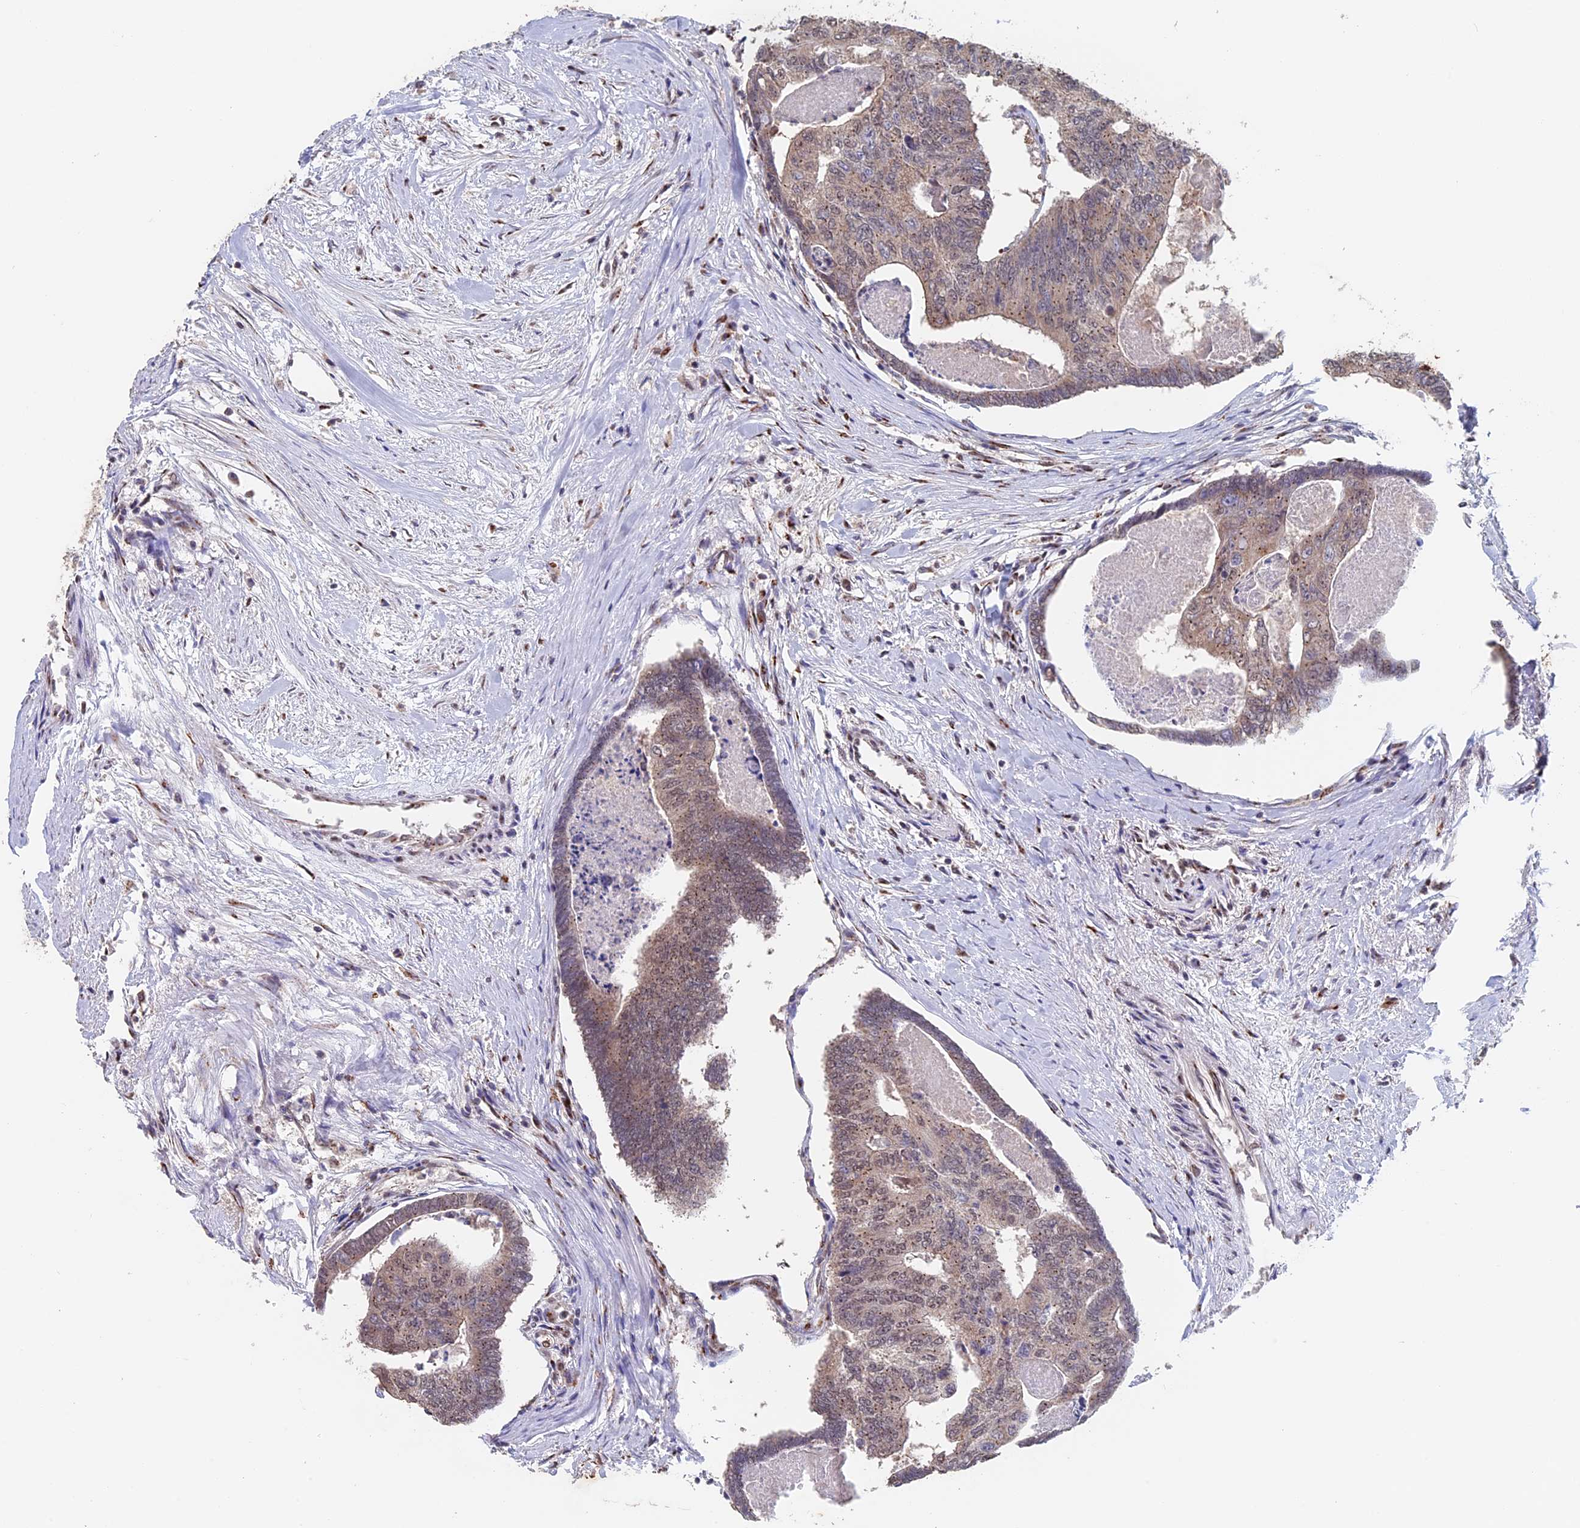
{"staining": {"intensity": "weak", "quantity": ">75%", "location": "cytoplasmic/membranous,nuclear"}, "tissue": "colorectal cancer", "cell_type": "Tumor cells", "image_type": "cancer", "snomed": [{"axis": "morphology", "description": "Adenocarcinoma, NOS"}, {"axis": "topography", "description": "Colon"}], "caption": "Immunohistochemical staining of adenocarcinoma (colorectal) shows low levels of weak cytoplasmic/membranous and nuclear protein expression in about >75% of tumor cells.", "gene": "PIGQ", "patient": {"sex": "female", "age": 67}}